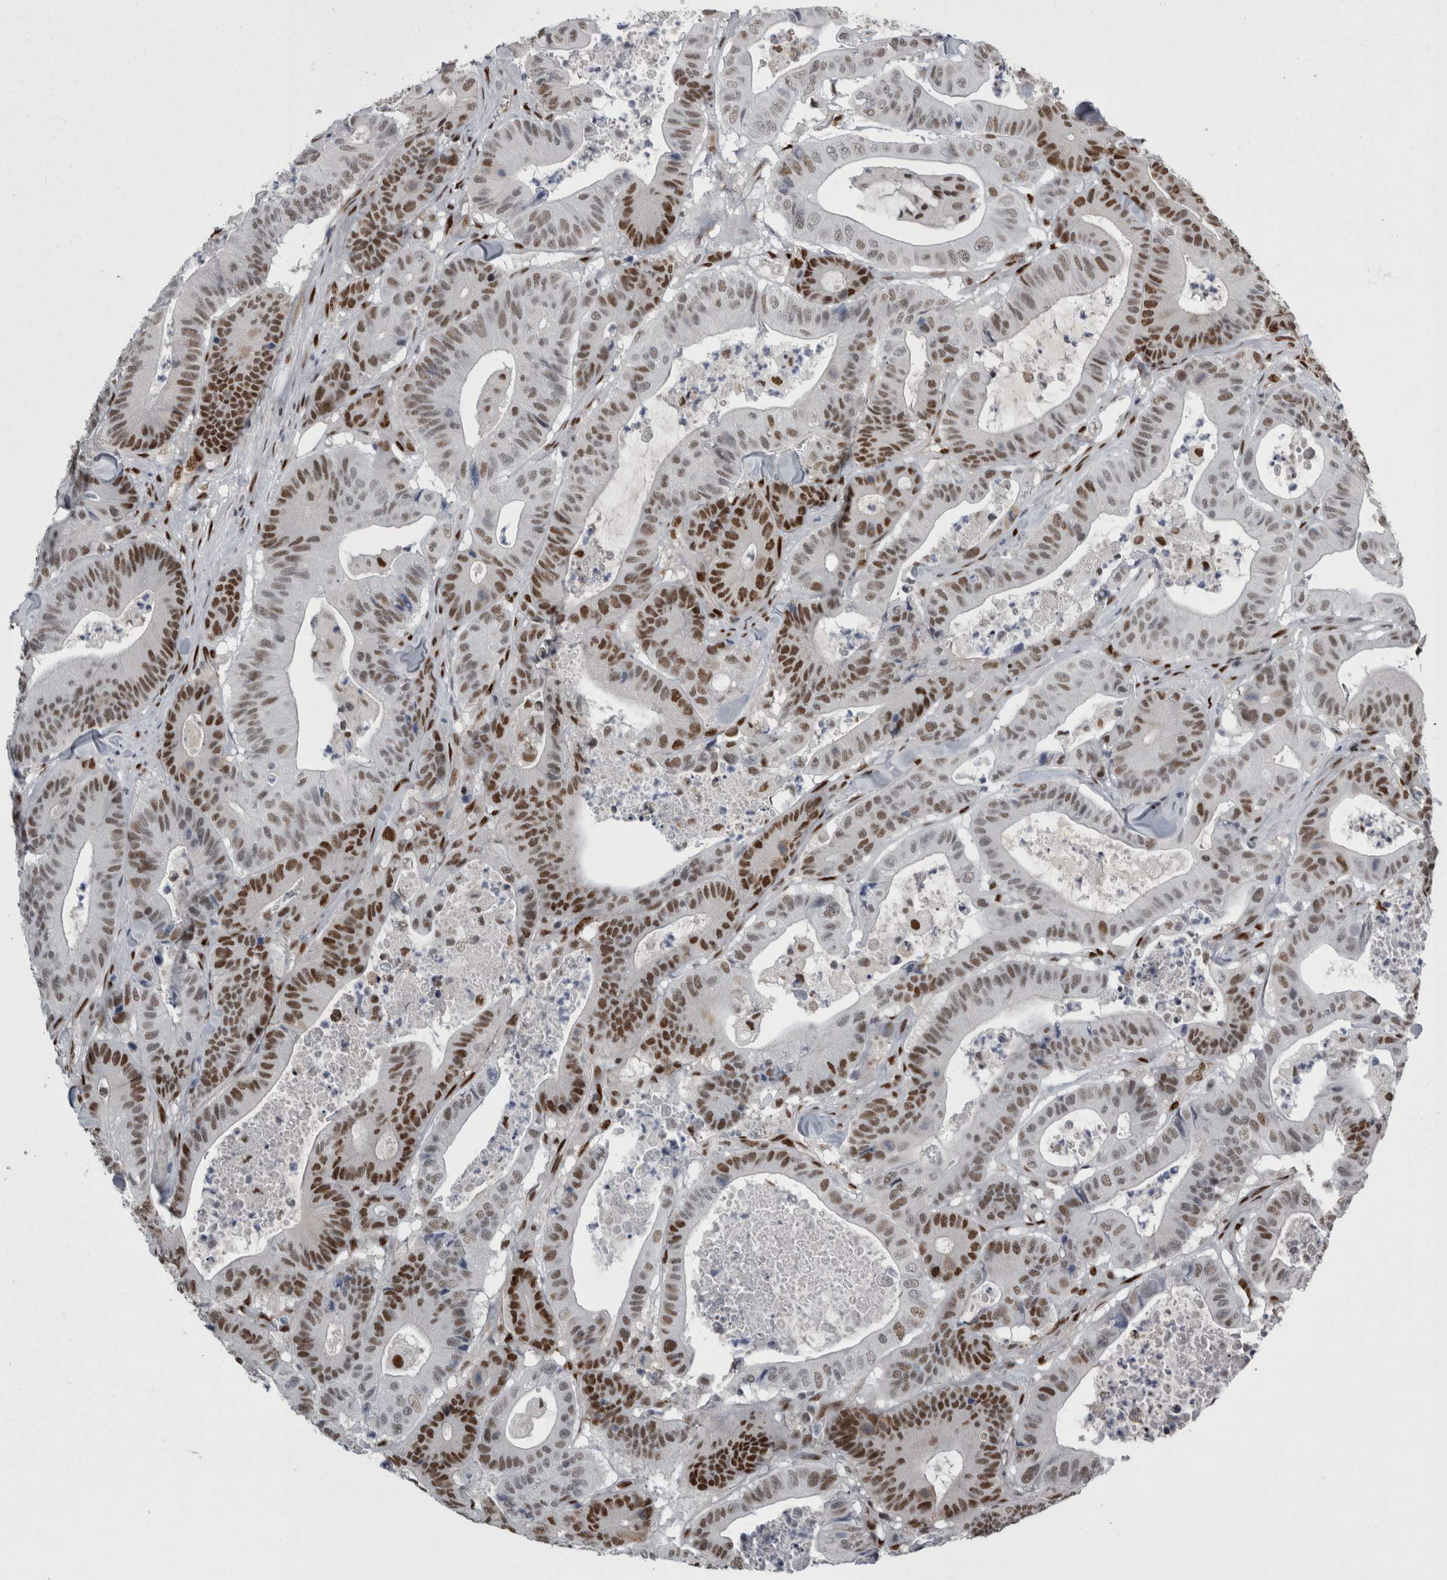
{"staining": {"intensity": "strong", "quantity": ">75%", "location": "nuclear"}, "tissue": "colorectal cancer", "cell_type": "Tumor cells", "image_type": "cancer", "snomed": [{"axis": "morphology", "description": "Adenocarcinoma, NOS"}, {"axis": "topography", "description": "Colon"}], "caption": "Colorectal adenocarcinoma tissue demonstrates strong nuclear staining in about >75% of tumor cells, visualized by immunohistochemistry.", "gene": "C1orf54", "patient": {"sex": "female", "age": 84}}